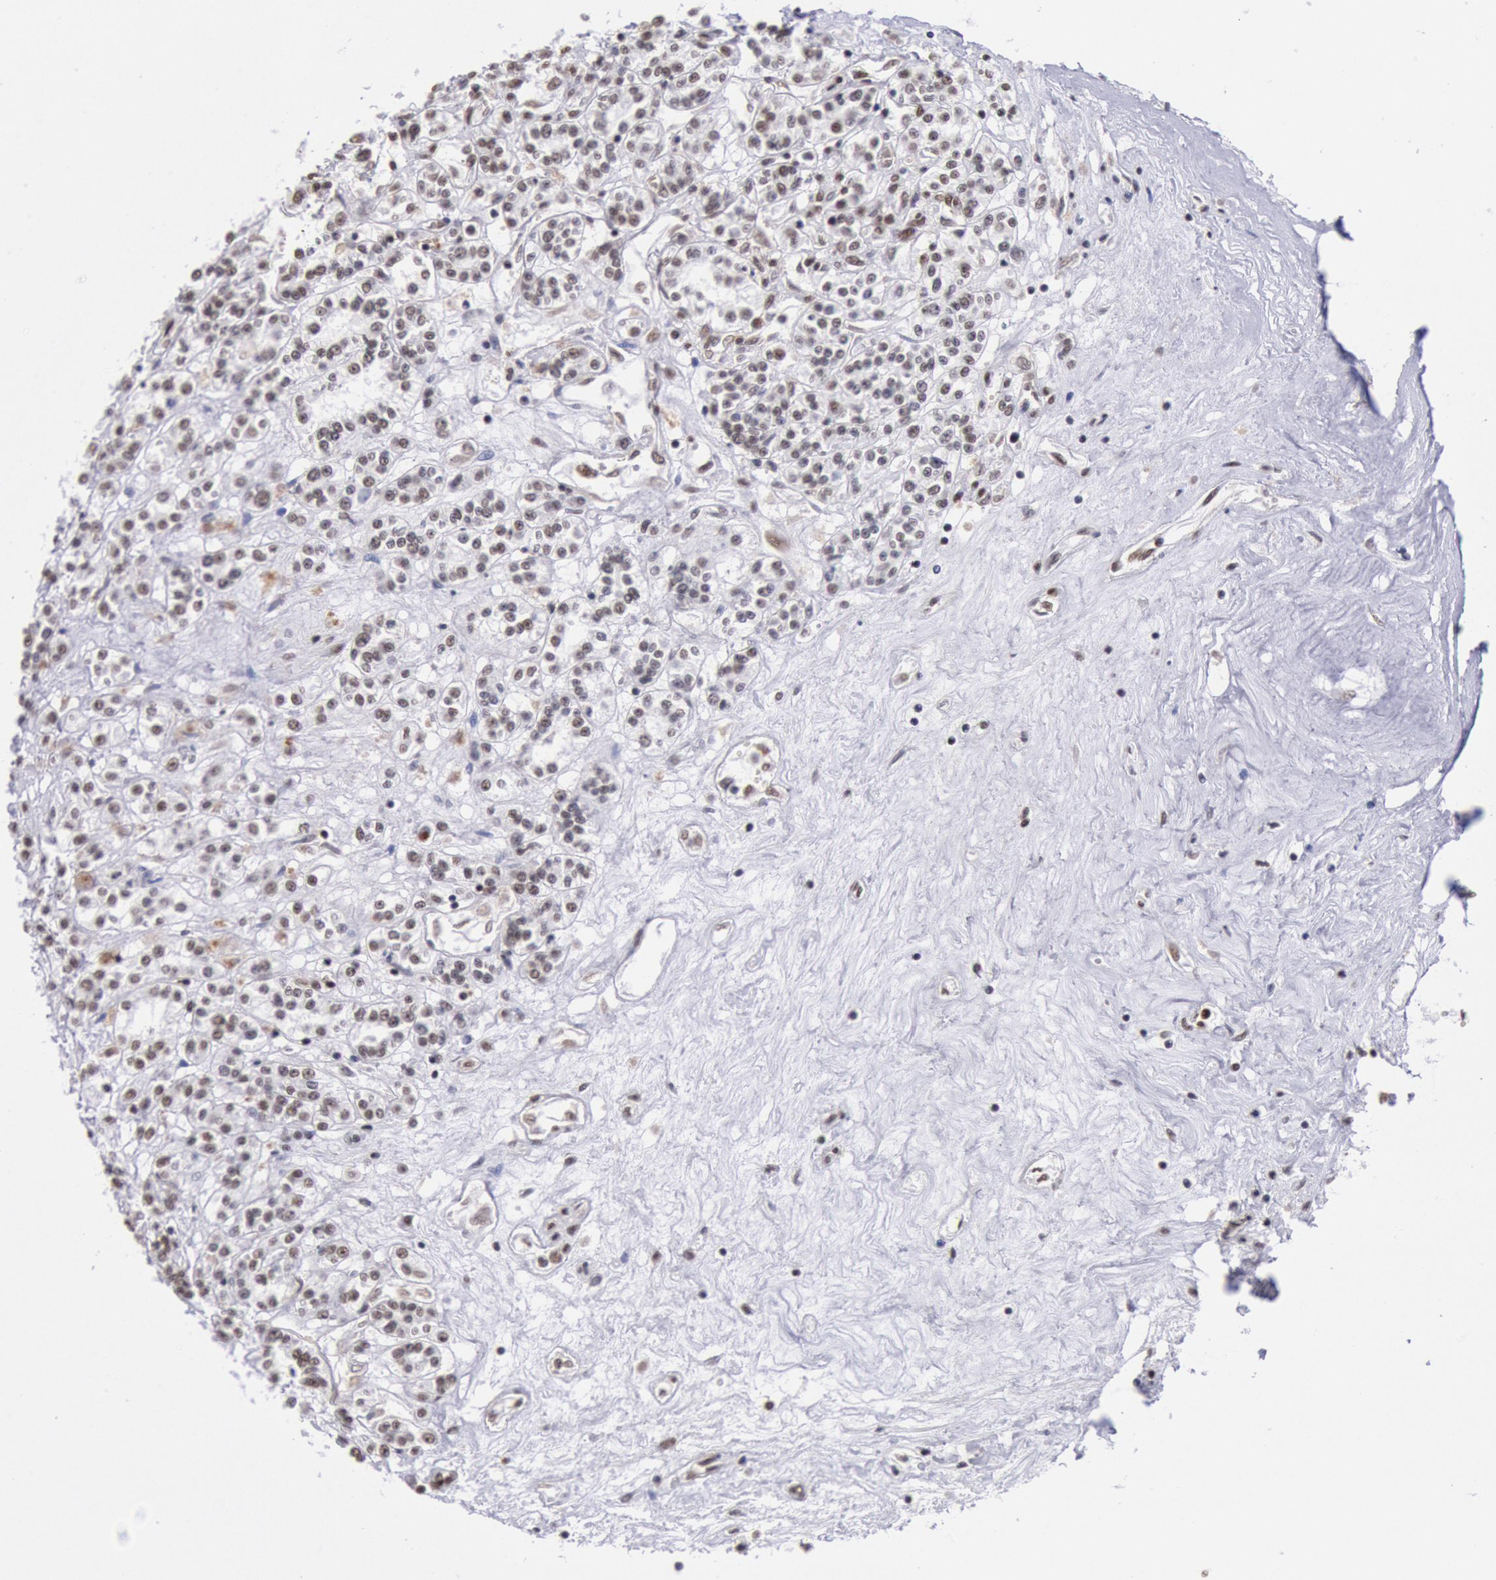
{"staining": {"intensity": "weak", "quantity": "<25%", "location": "nuclear"}, "tissue": "renal cancer", "cell_type": "Tumor cells", "image_type": "cancer", "snomed": [{"axis": "morphology", "description": "Adenocarcinoma, NOS"}, {"axis": "topography", "description": "Kidney"}], "caption": "There is no significant staining in tumor cells of renal adenocarcinoma.", "gene": "SNRPD3", "patient": {"sex": "female", "age": 76}}